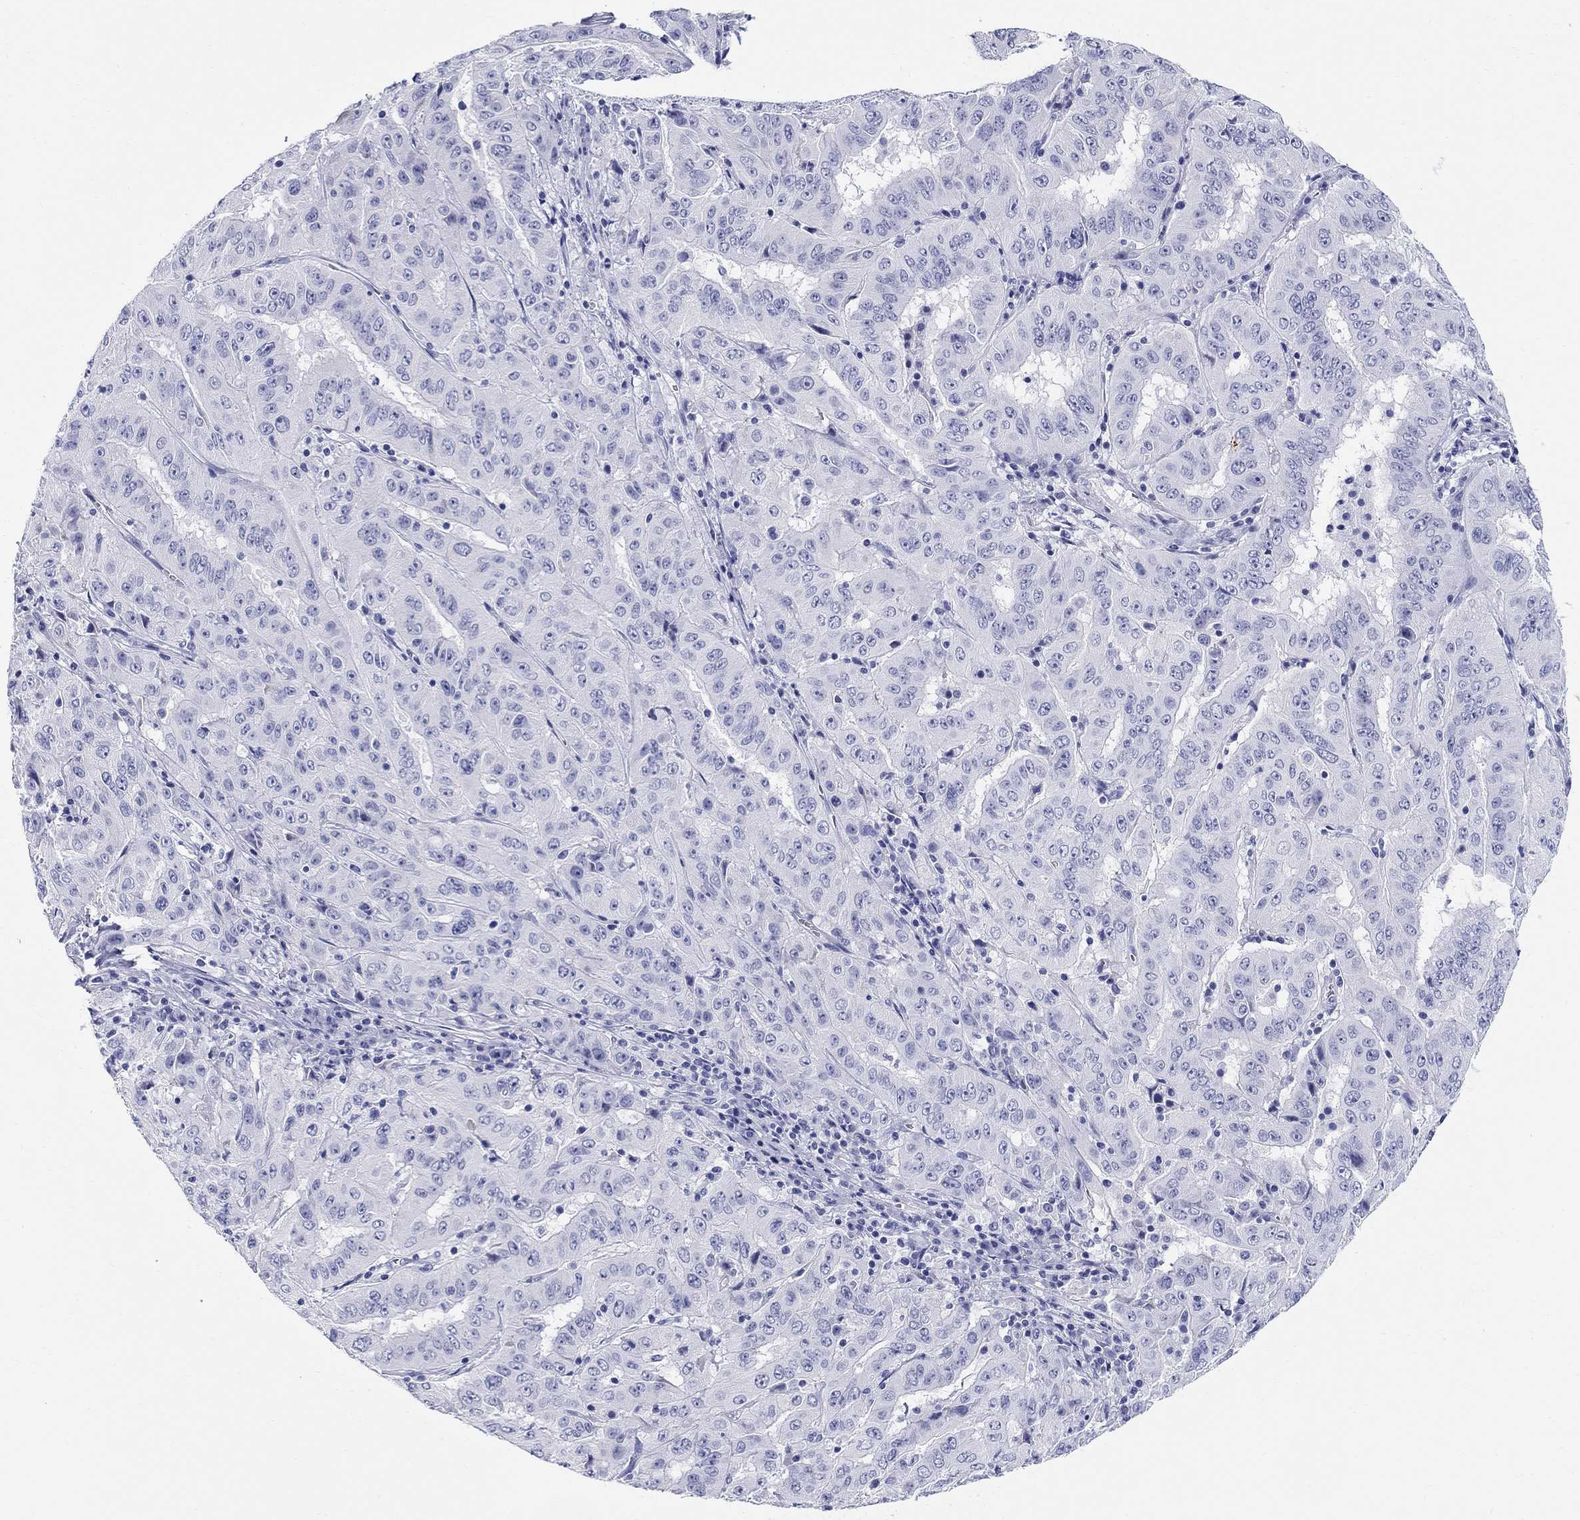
{"staining": {"intensity": "negative", "quantity": "none", "location": "none"}, "tissue": "pancreatic cancer", "cell_type": "Tumor cells", "image_type": "cancer", "snomed": [{"axis": "morphology", "description": "Adenocarcinoma, NOS"}, {"axis": "topography", "description": "Pancreas"}], "caption": "The histopathology image exhibits no significant positivity in tumor cells of pancreatic adenocarcinoma.", "gene": "LAMP5", "patient": {"sex": "male", "age": 63}}